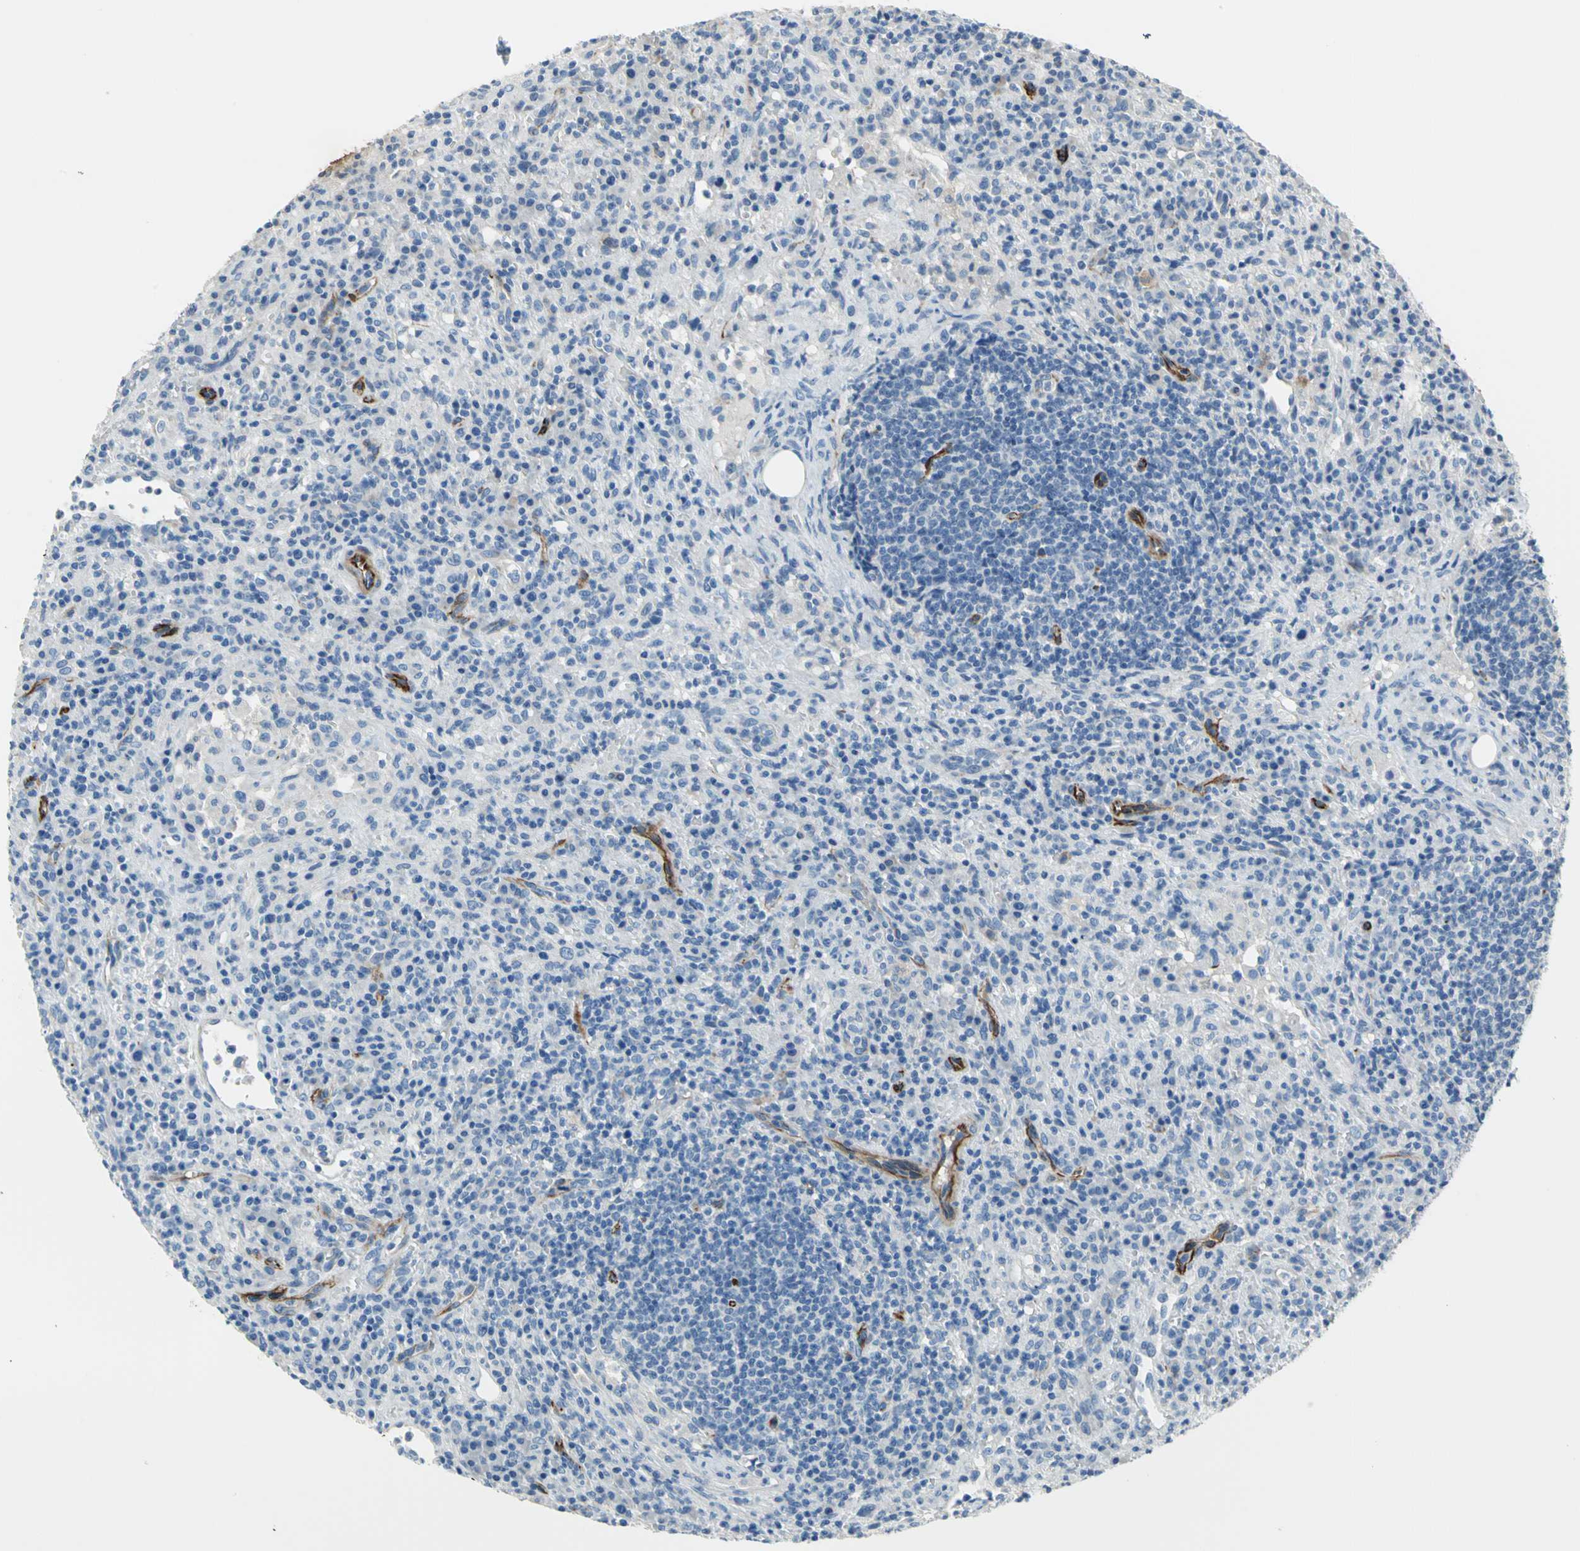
{"staining": {"intensity": "negative", "quantity": "none", "location": "none"}, "tissue": "lymphoma", "cell_type": "Tumor cells", "image_type": "cancer", "snomed": [{"axis": "morphology", "description": "Hodgkin's disease, NOS"}, {"axis": "topography", "description": "Lymph node"}], "caption": "Micrograph shows no significant protein positivity in tumor cells of lymphoma.", "gene": "ALOX15", "patient": {"sex": "male", "age": 65}}